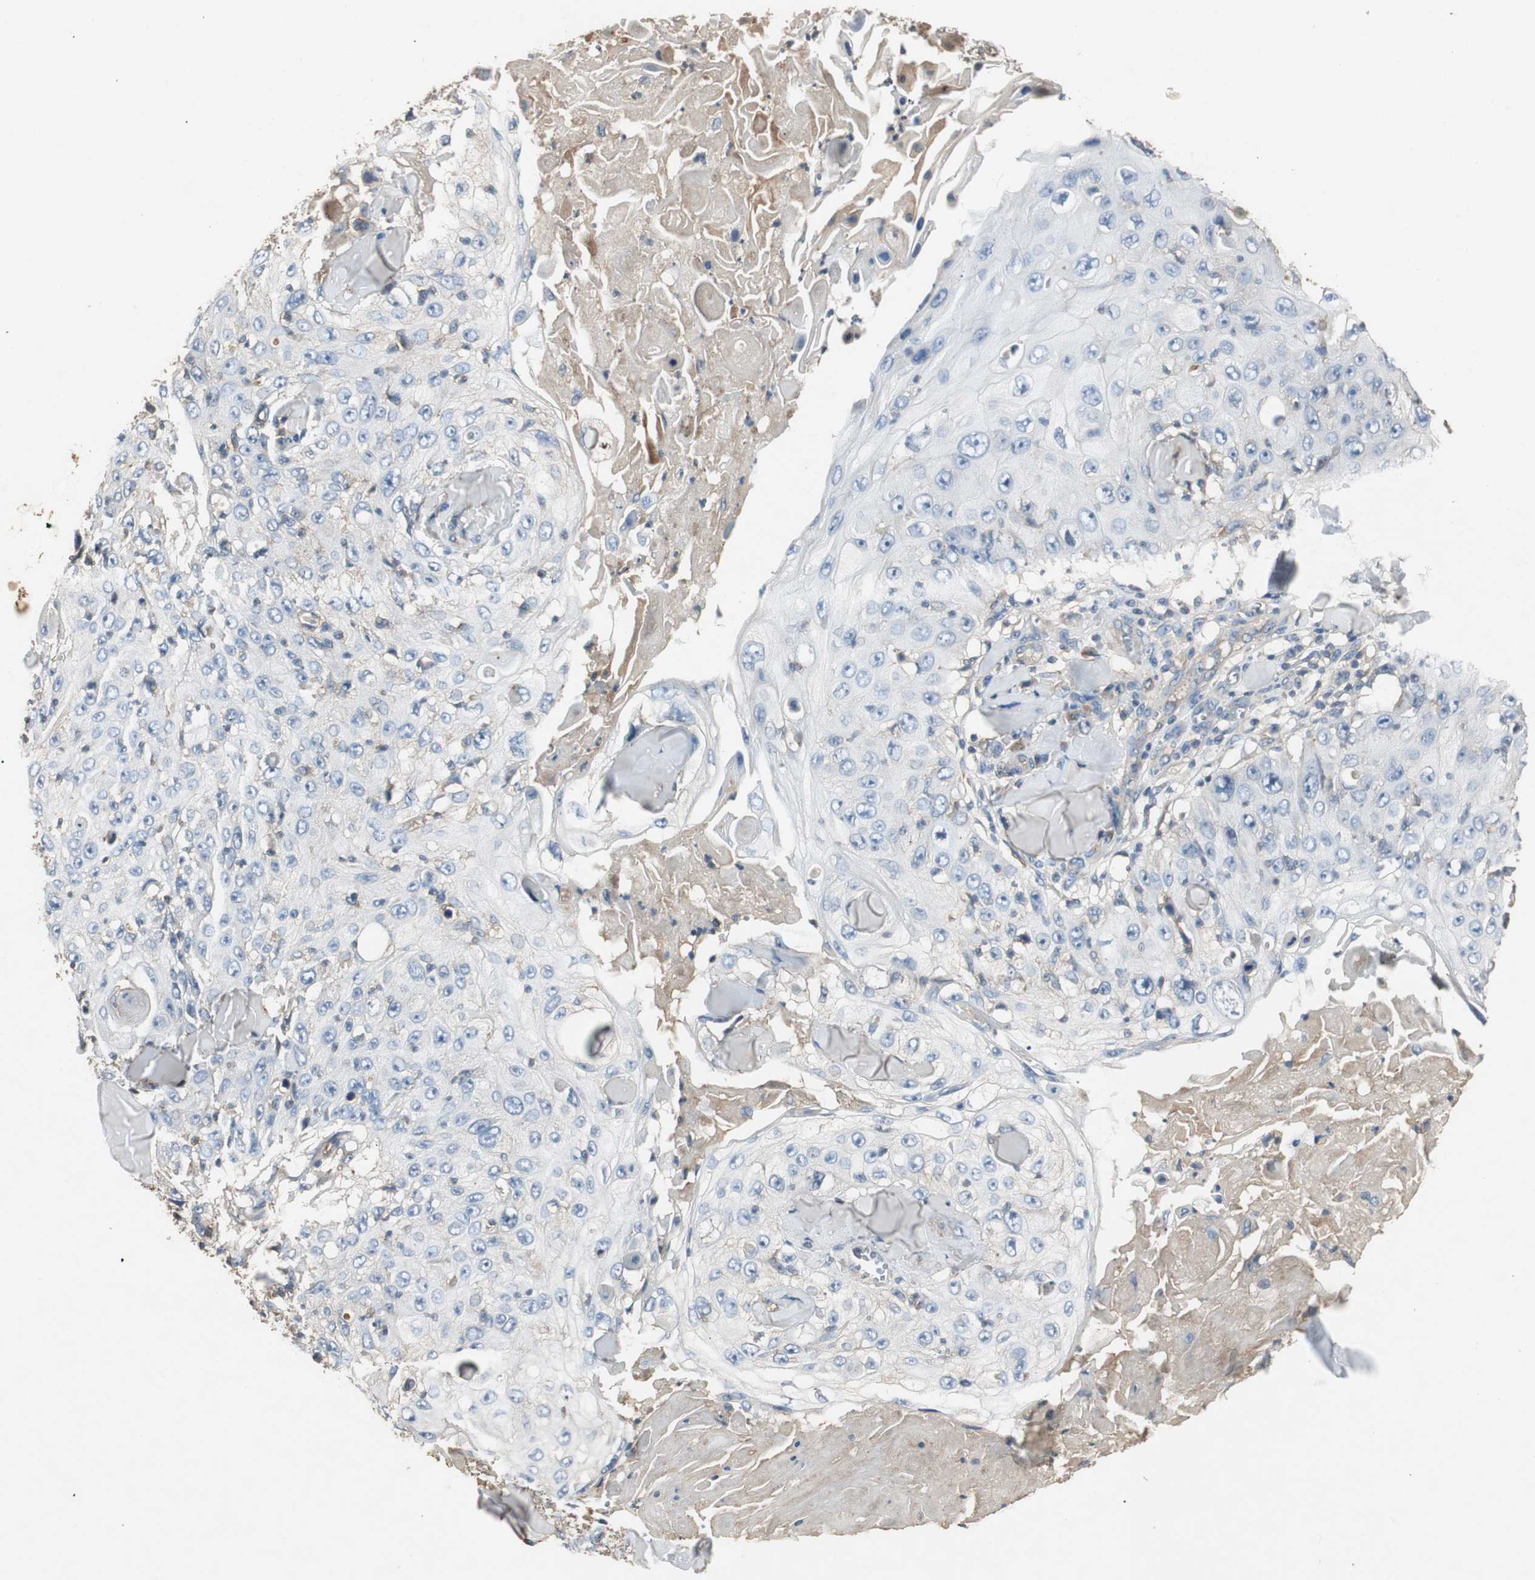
{"staining": {"intensity": "negative", "quantity": "none", "location": "none"}, "tissue": "skin cancer", "cell_type": "Tumor cells", "image_type": "cancer", "snomed": [{"axis": "morphology", "description": "Squamous cell carcinoma, NOS"}, {"axis": "topography", "description": "Skin"}], "caption": "There is no significant positivity in tumor cells of skin cancer.", "gene": "TNFRSF14", "patient": {"sex": "male", "age": 86}}